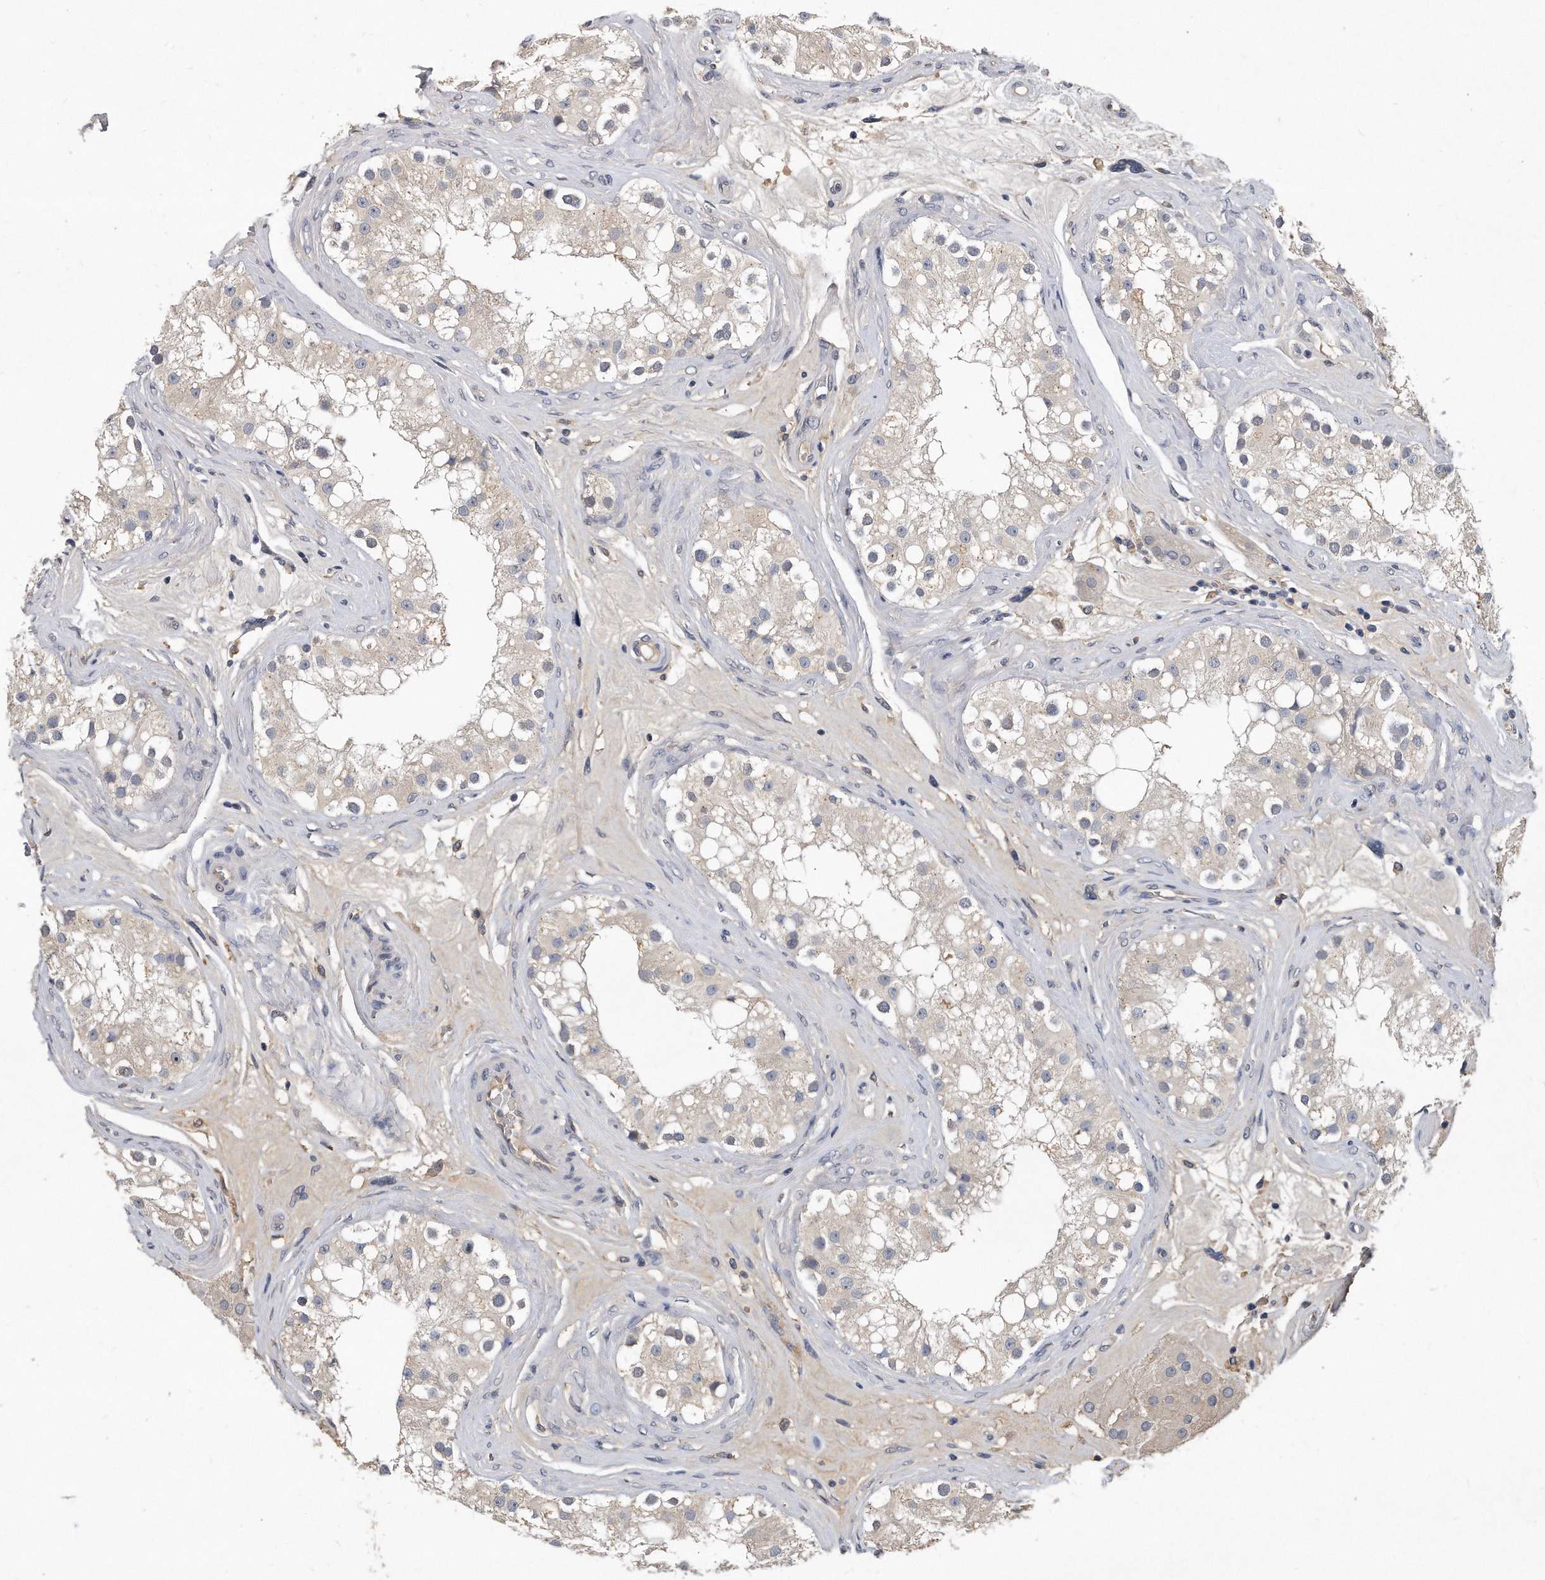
{"staining": {"intensity": "negative", "quantity": "none", "location": "none"}, "tissue": "testis", "cell_type": "Cells in seminiferous ducts", "image_type": "normal", "snomed": [{"axis": "morphology", "description": "Normal tissue, NOS"}, {"axis": "topography", "description": "Testis"}], "caption": "This is an immunohistochemistry image of normal human testis. There is no staining in cells in seminiferous ducts.", "gene": "HOMER3", "patient": {"sex": "male", "age": 84}}